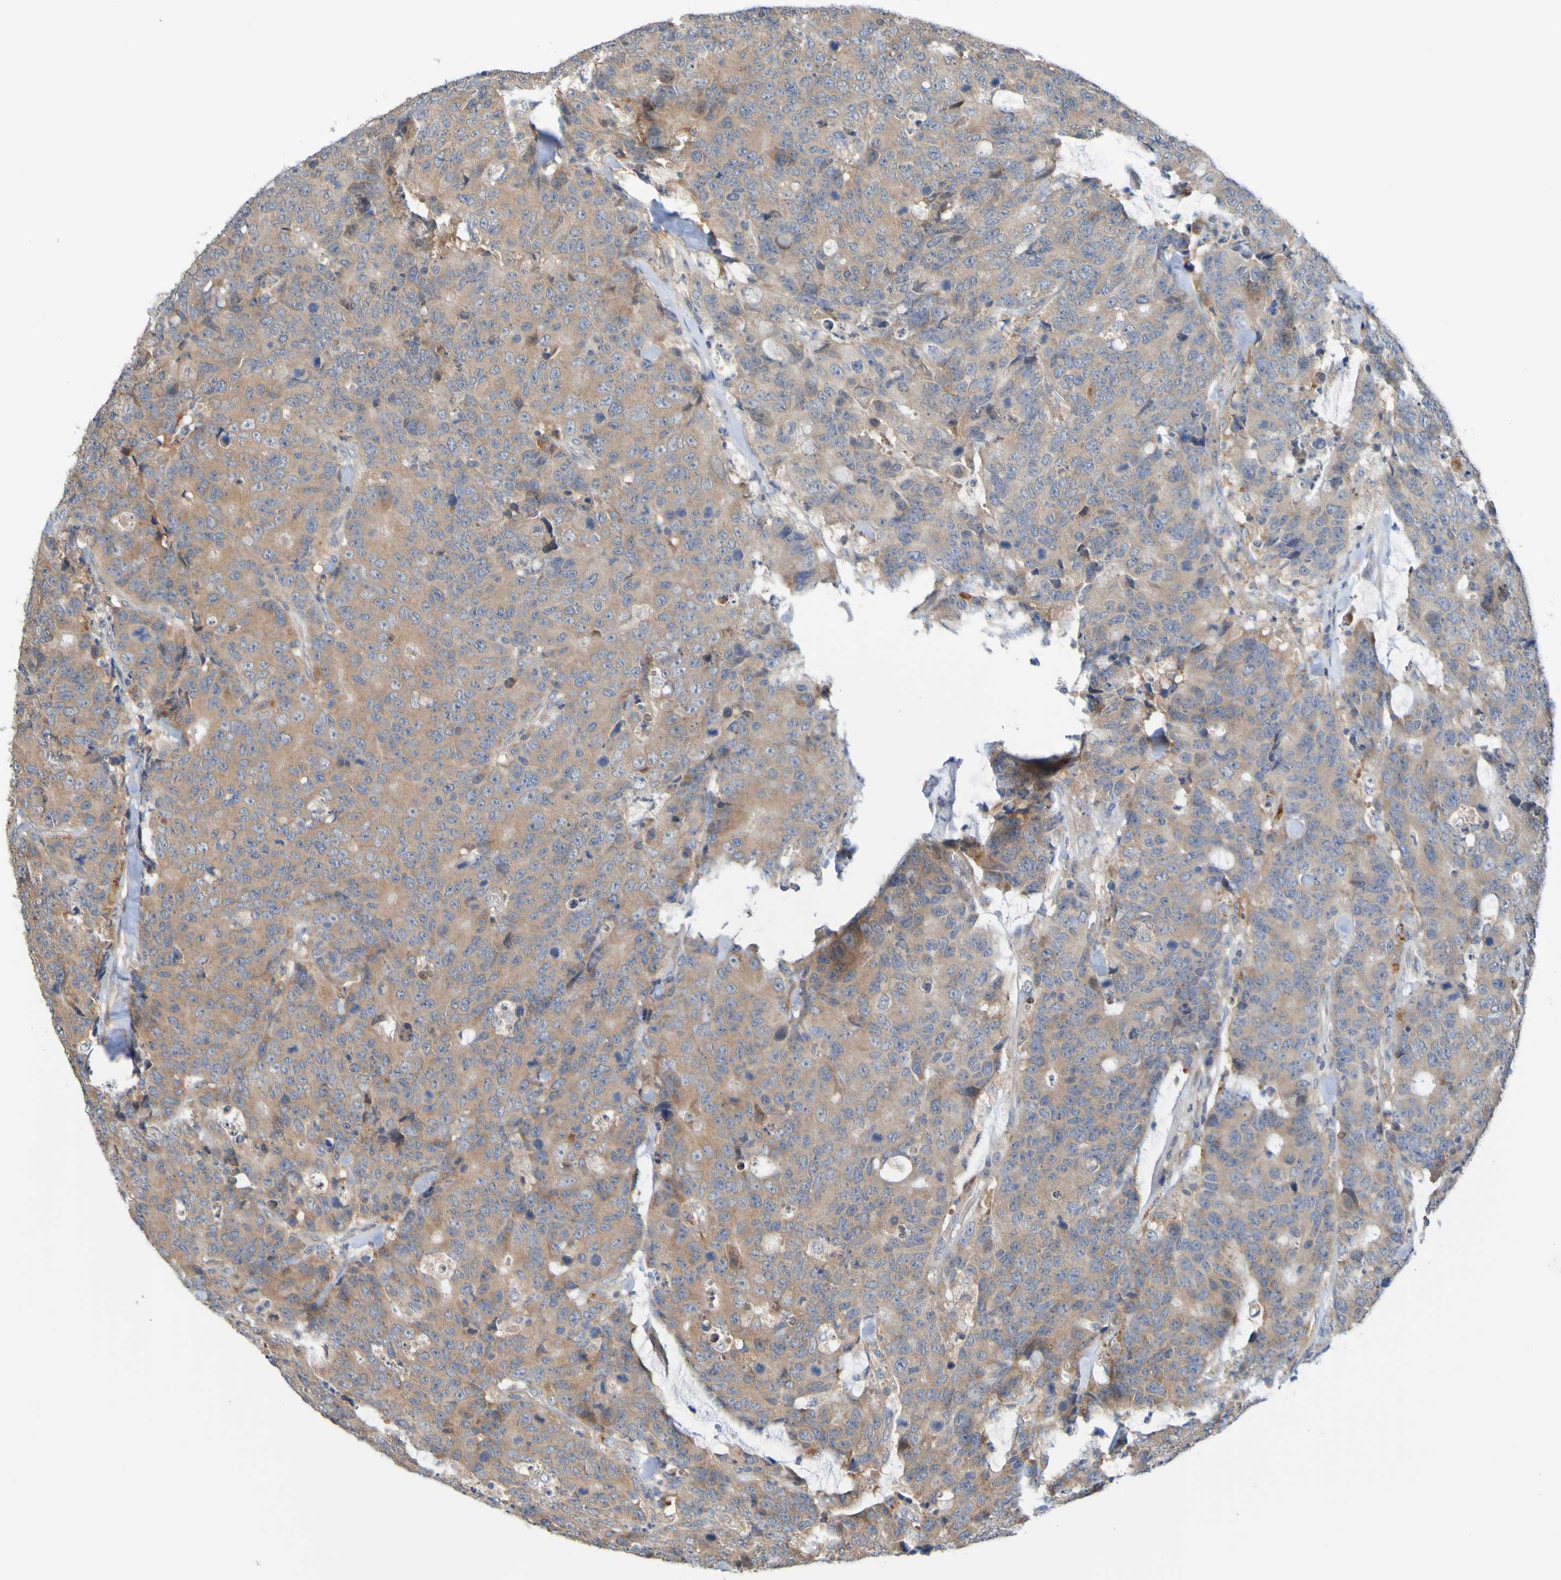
{"staining": {"intensity": "weak", "quantity": ">75%", "location": "cytoplasmic/membranous"}, "tissue": "colorectal cancer", "cell_type": "Tumor cells", "image_type": "cancer", "snomed": [{"axis": "morphology", "description": "Adenocarcinoma, NOS"}, {"axis": "topography", "description": "Colon"}], "caption": "DAB (3,3'-diaminobenzidine) immunohistochemical staining of colorectal adenocarcinoma demonstrates weak cytoplasmic/membranous protein positivity in about >75% of tumor cells.", "gene": "SDK1", "patient": {"sex": "female", "age": 86}}